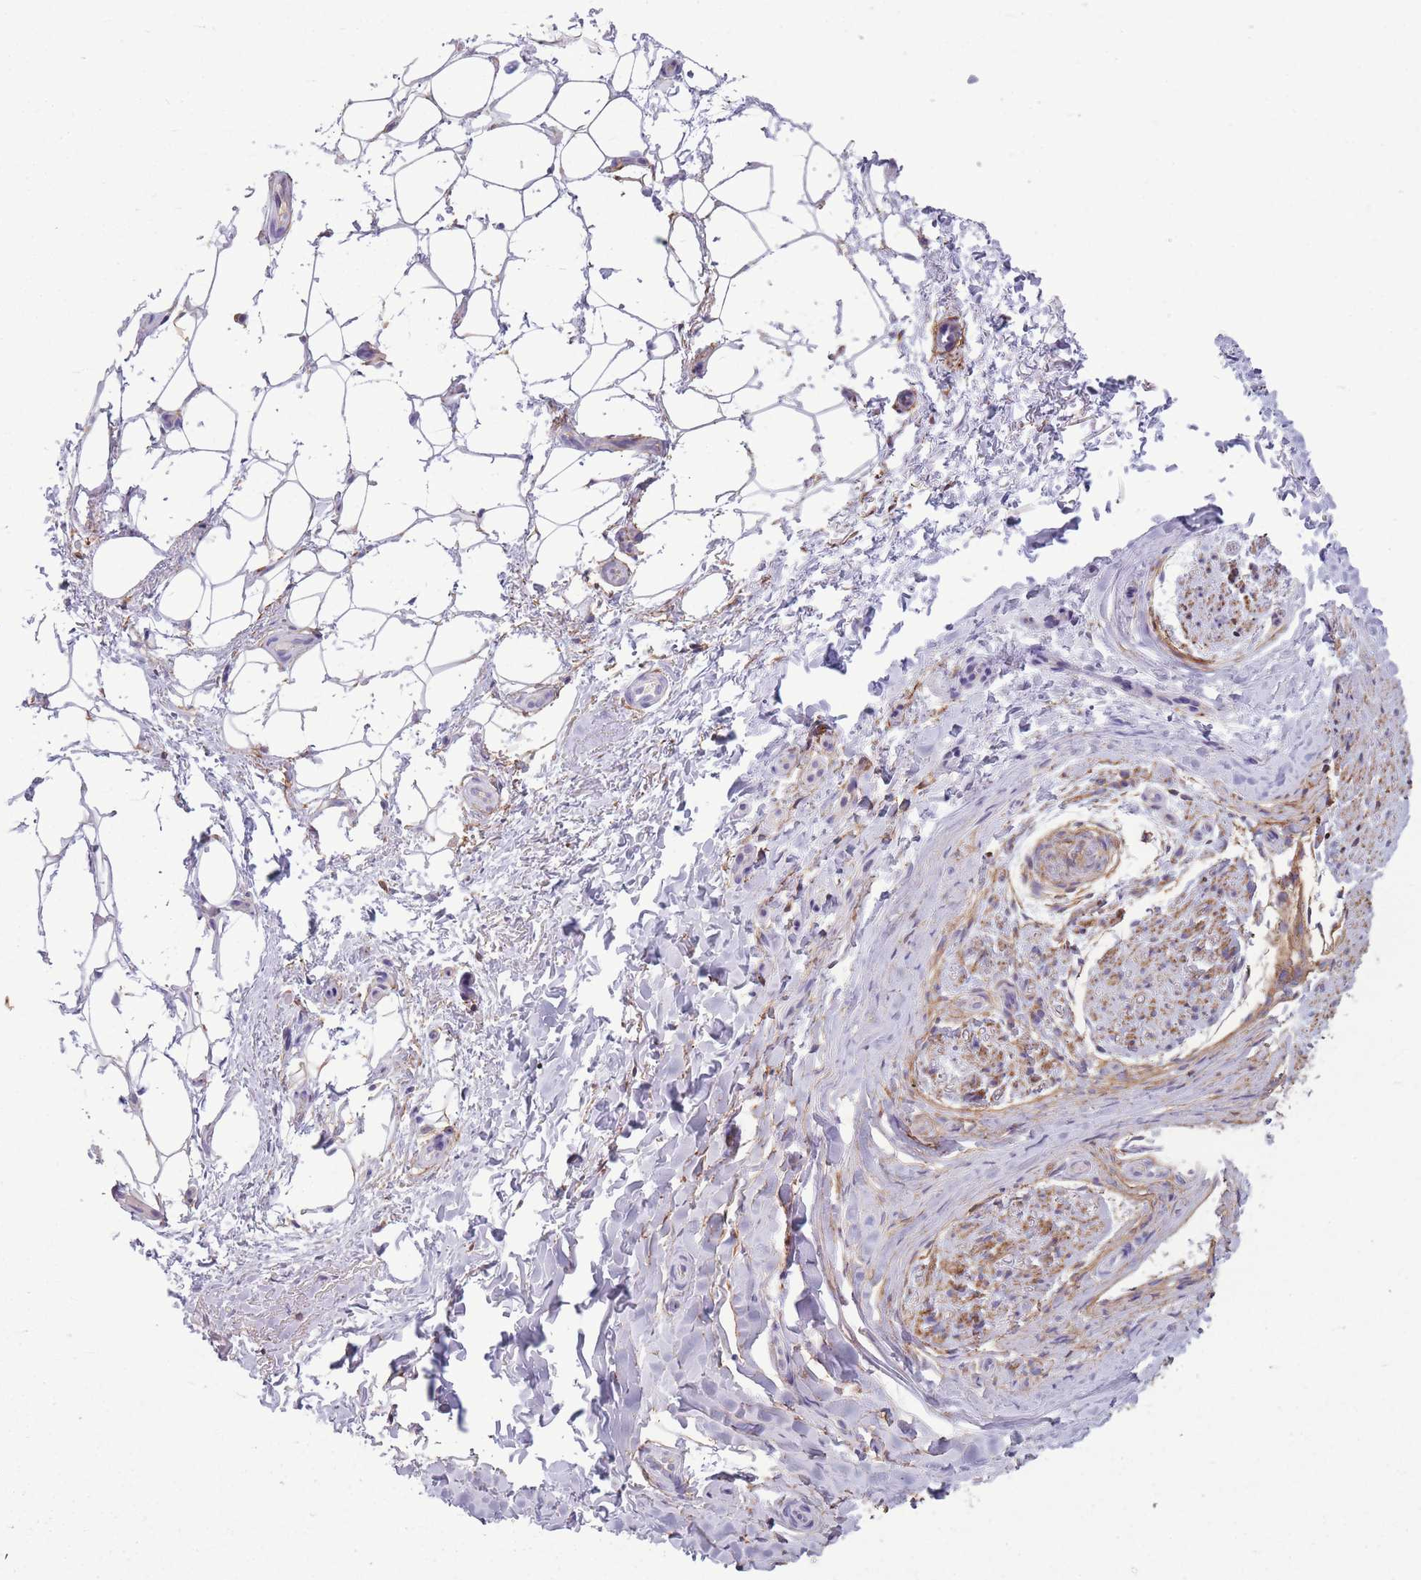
{"staining": {"intensity": "negative", "quantity": "none", "location": "none"}, "tissue": "adipose tissue", "cell_type": "Adipocytes", "image_type": "normal", "snomed": [{"axis": "morphology", "description": "Normal tissue, NOS"}, {"axis": "topography", "description": "Peripheral nerve tissue"}], "caption": "Protein analysis of normal adipose tissue displays no significant staining in adipocytes.", "gene": "ADD1", "patient": {"sex": "female", "age": 61}}